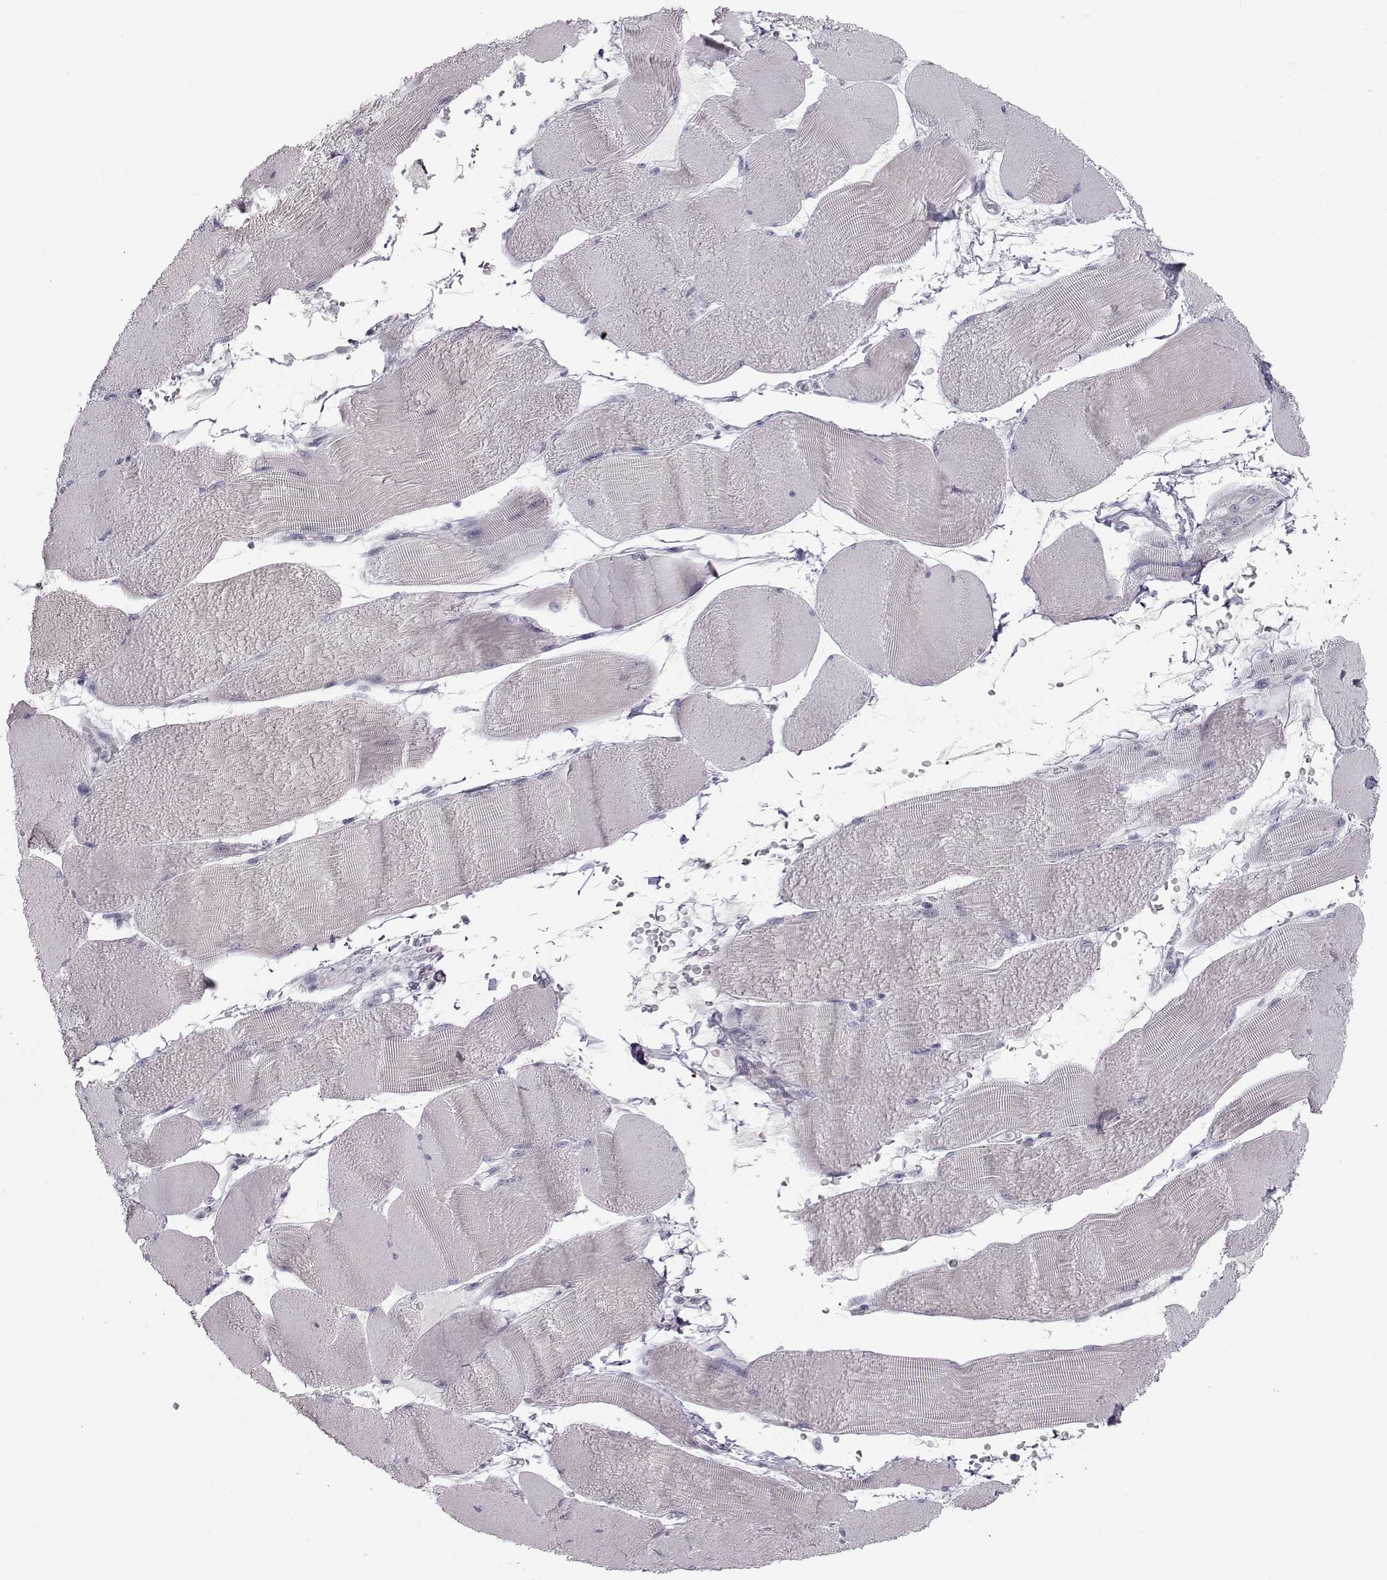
{"staining": {"intensity": "negative", "quantity": "none", "location": "none"}, "tissue": "skeletal muscle", "cell_type": "Myocytes", "image_type": "normal", "snomed": [{"axis": "morphology", "description": "Normal tissue, NOS"}, {"axis": "topography", "description": "Skeletal muscle"}], "caption": "Protein analysis of normal skeletal muscle exhibits no significant expression in myocytes.", "gene": "CASR", "patient": {"sex": "male", "age": 56}}